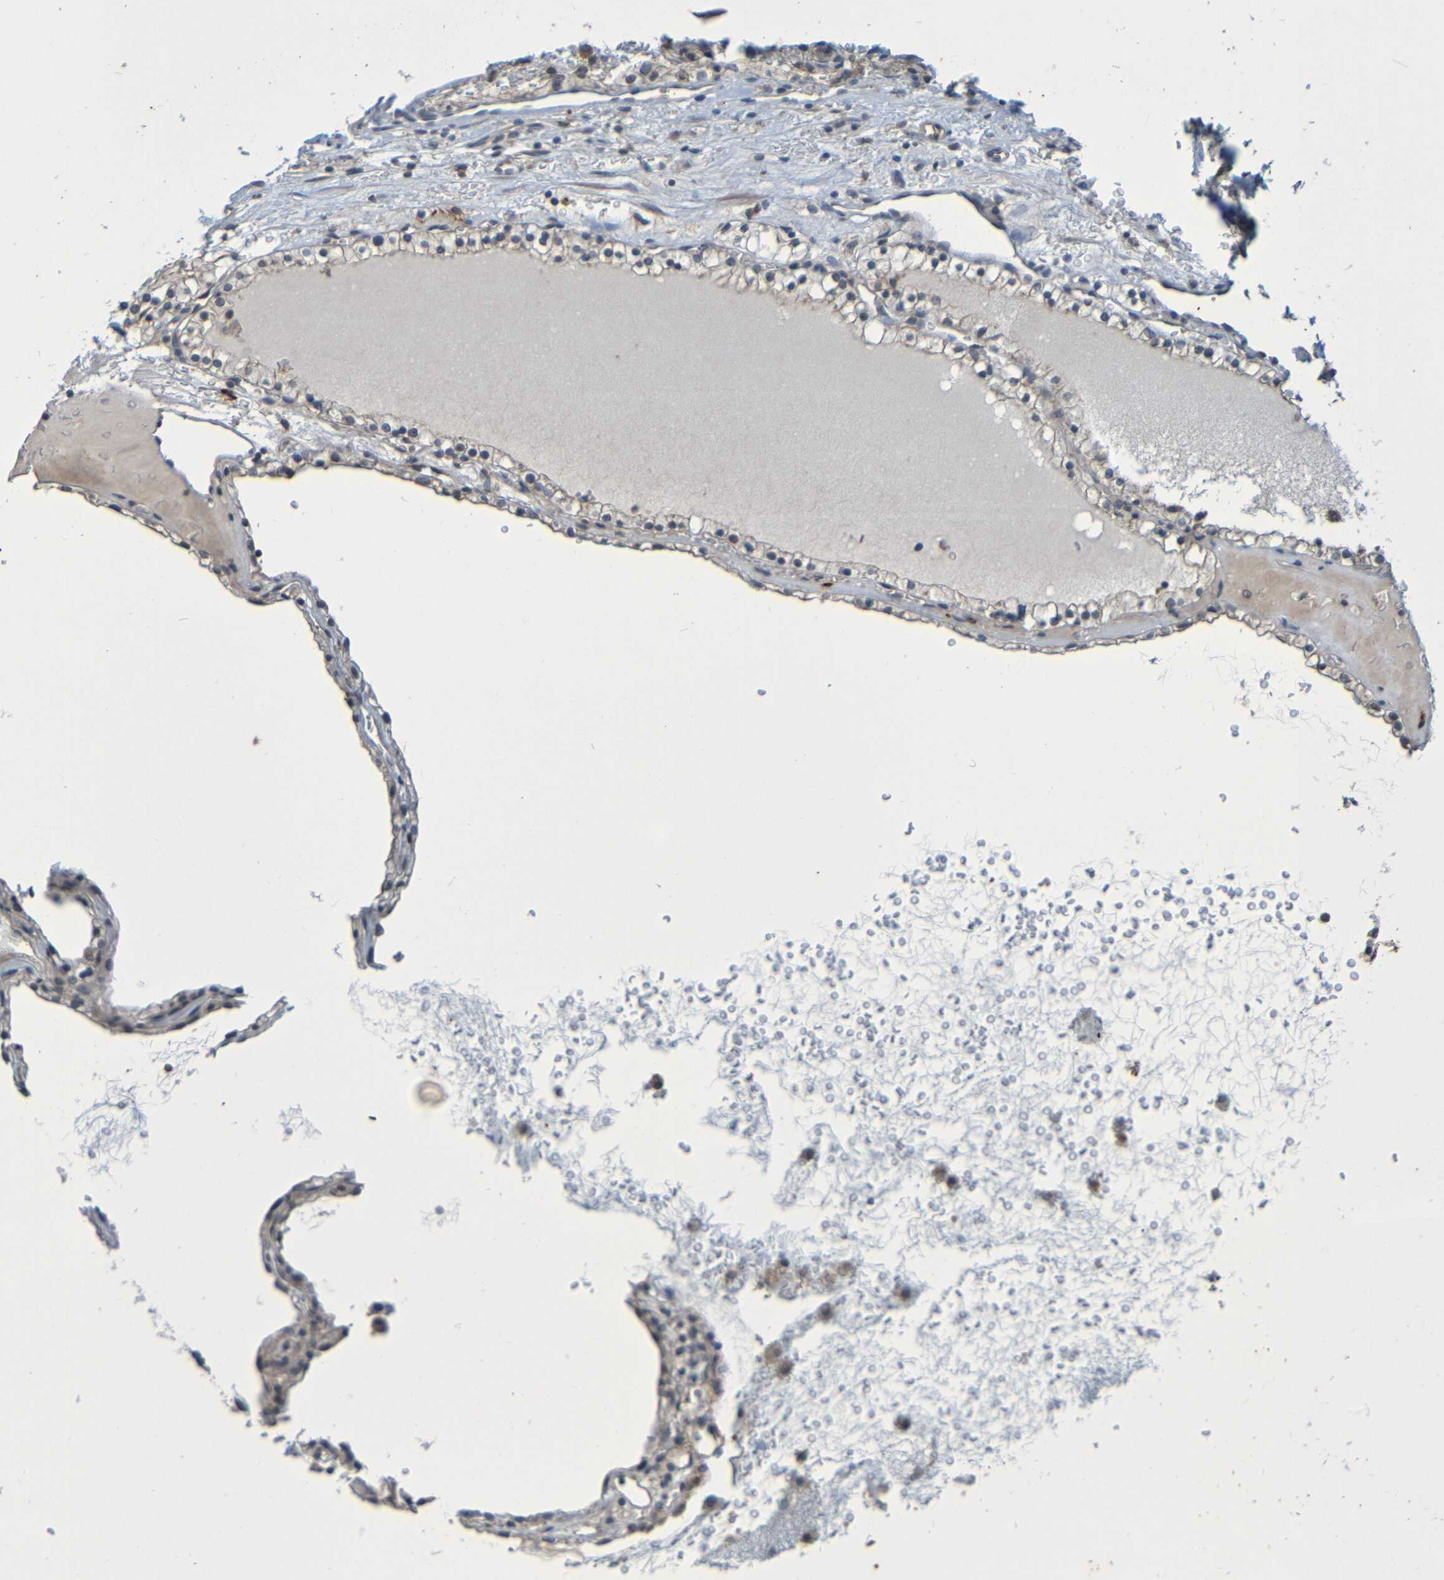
{"staining": {"intensity": "negative", "quantity": "none", "location": "none"}, "tissue": "renal cancer", "cell_type": "Tumor cells", "image_type": "cancer", "snomed": [{"axis": "morphology", "description": "Adenocarcinoma, NOS"}, {"axis": "topography", "description": "Kidney"}], "caption": "This is an immunohistochemistry (IHC) photomicrograph of human renal cancer (adenocarcinoma). There is no staining in tumor cells.", "gene": "C3AR1", "patient": {"sex": "female", "age": 41}}